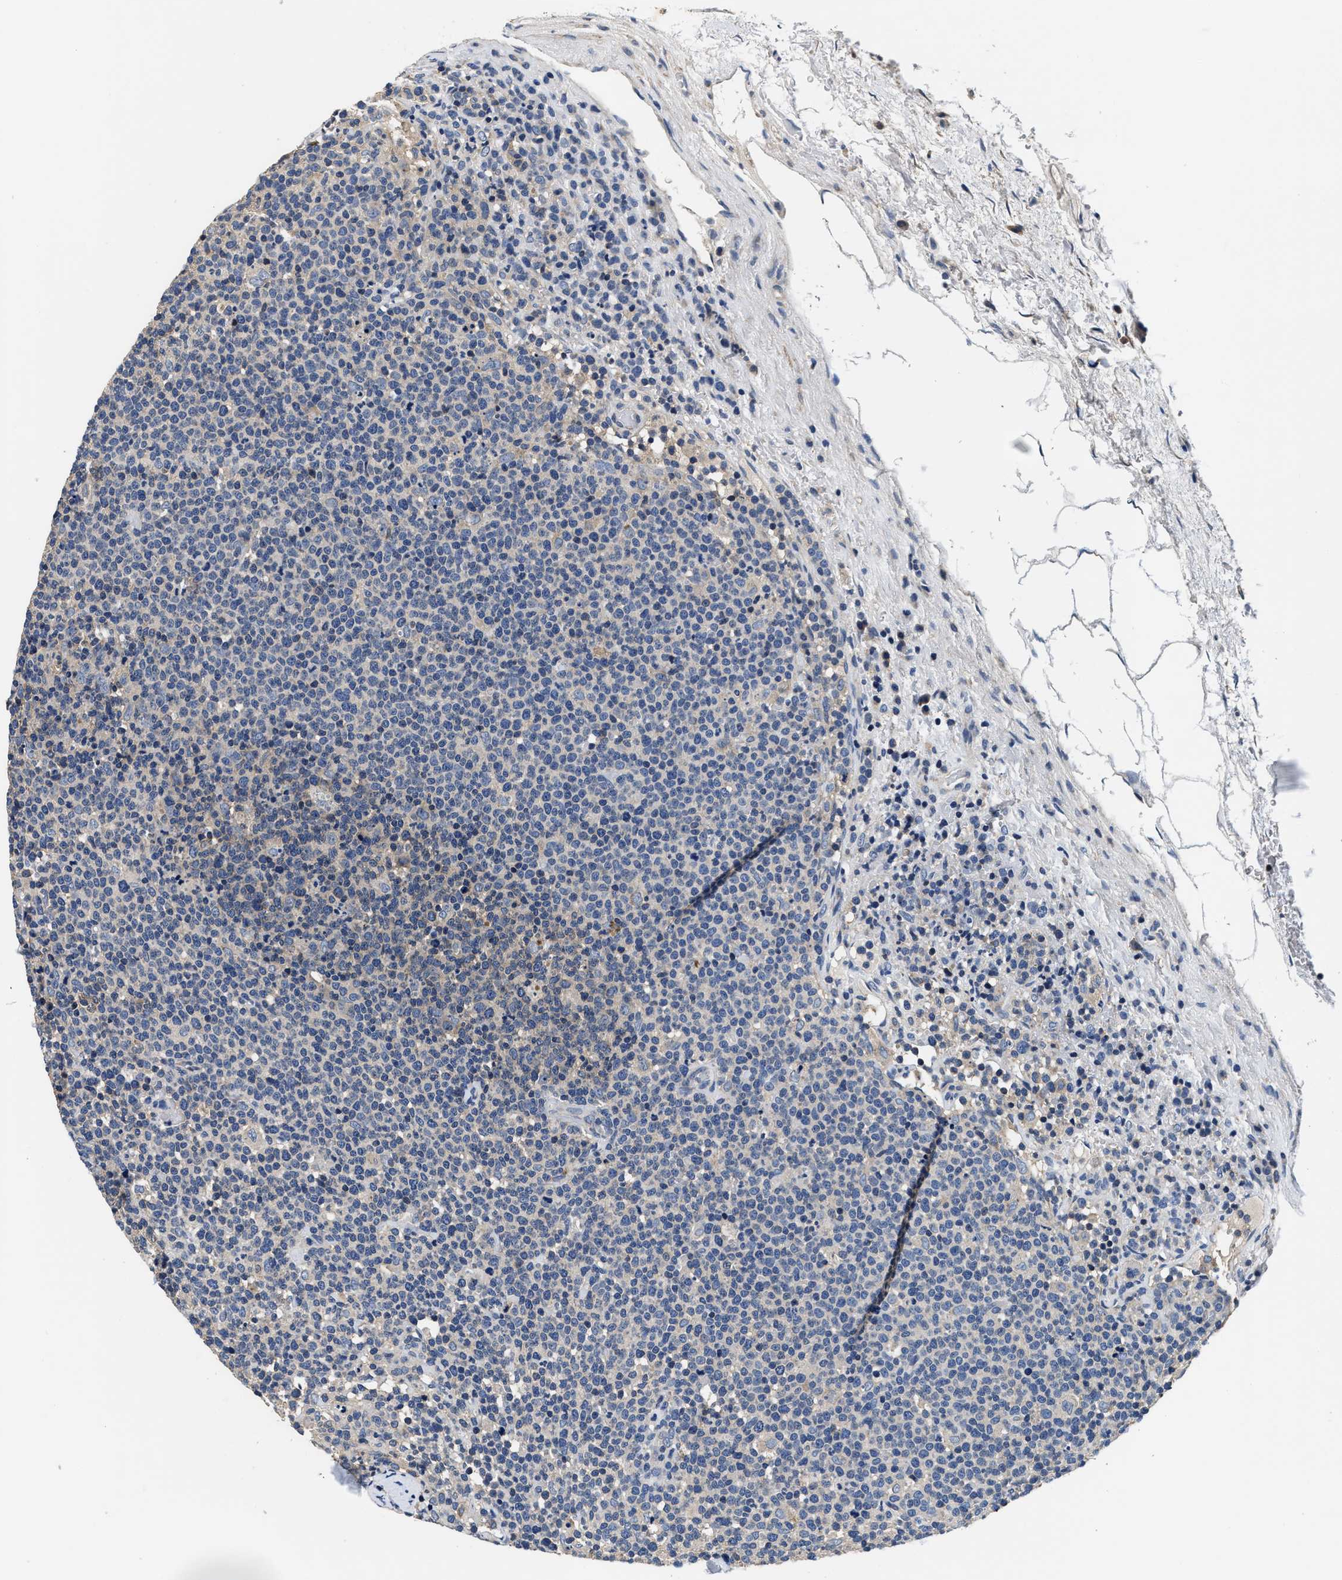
{"staining": {"intensity": "negative", "quantity": "none", "location": "none"}, "tissue": "lymphoma", "cell_type": "Tumor cells", "image_type": "cancer", "snomed": [{"axis": "morphology", "description": "Malignant lymphoma, non-Hodgkin's type, High grade"}, {"axis": "topography", "description": "Lymph node"}], "caption": "High power microscopy photomicrograph of an IHC photomicrograph of malignant lymphoma, non-Hodgkin's type (high-grade), revealing no significant positivity in tumor cells.", "gene": "ANKIB1", "patient": {"sex": "male", "age": 61}}